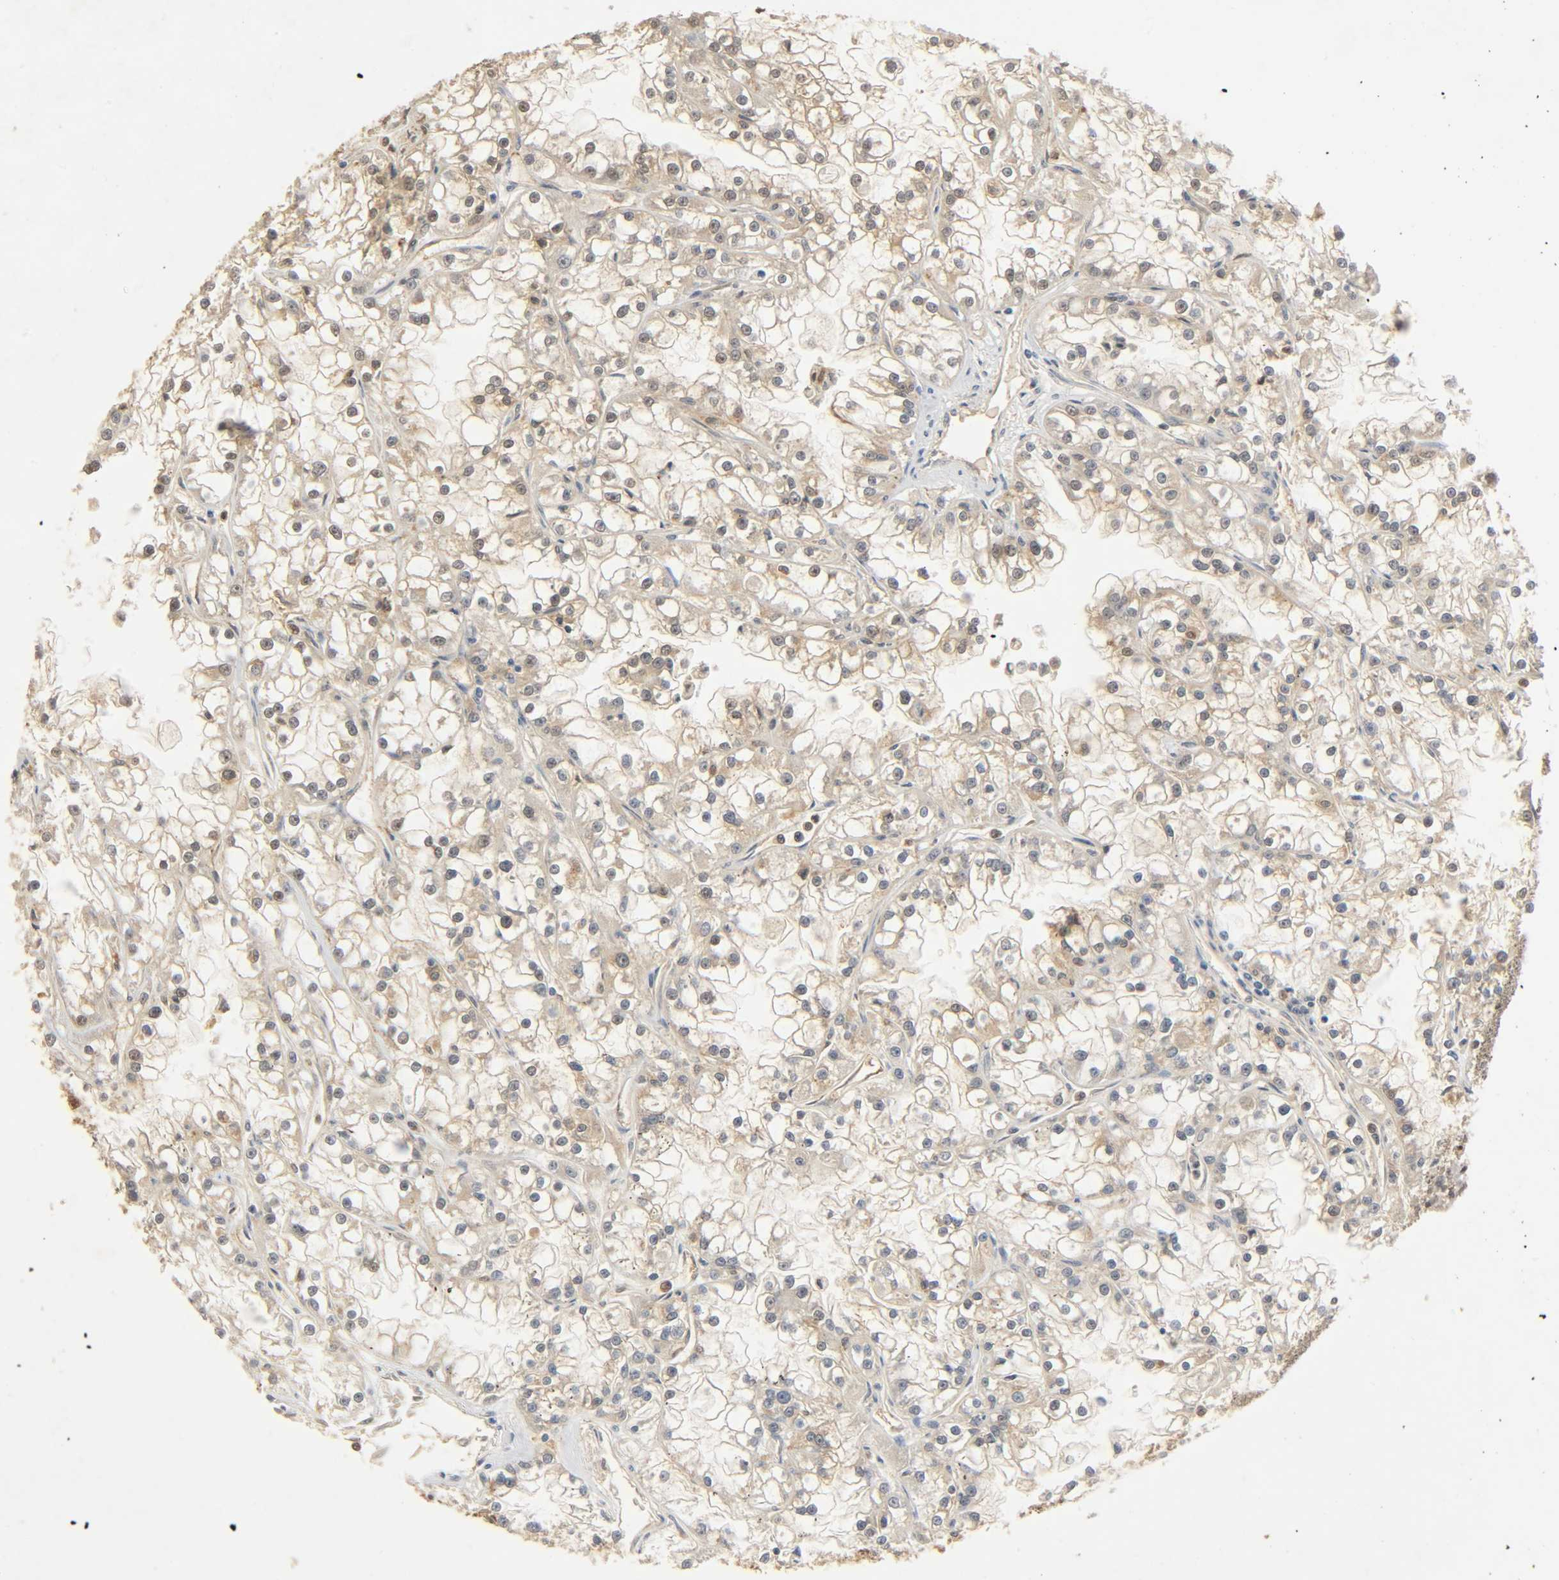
{"staining": {"intensity": "weak", "quantity": ">75%", "location": "cytoplasmic/membranous"}, "tissue": "renal cancer", "cell_type": "Tumor cells", "image_type": "cancer", "snomed": [{"axis": "morphology", "description": "Adenocarcinoma, NOS"}, {"axis": "topography", "description": "Kidney"}], "caption": "Human renal adenocarcinoma stained with a brown dye shows weak cytoplasmic/membranous positive staining in about >75% of tumor cells.", "gene": "ZFPM2", "patient": {"sex": "female", "age": 52}}